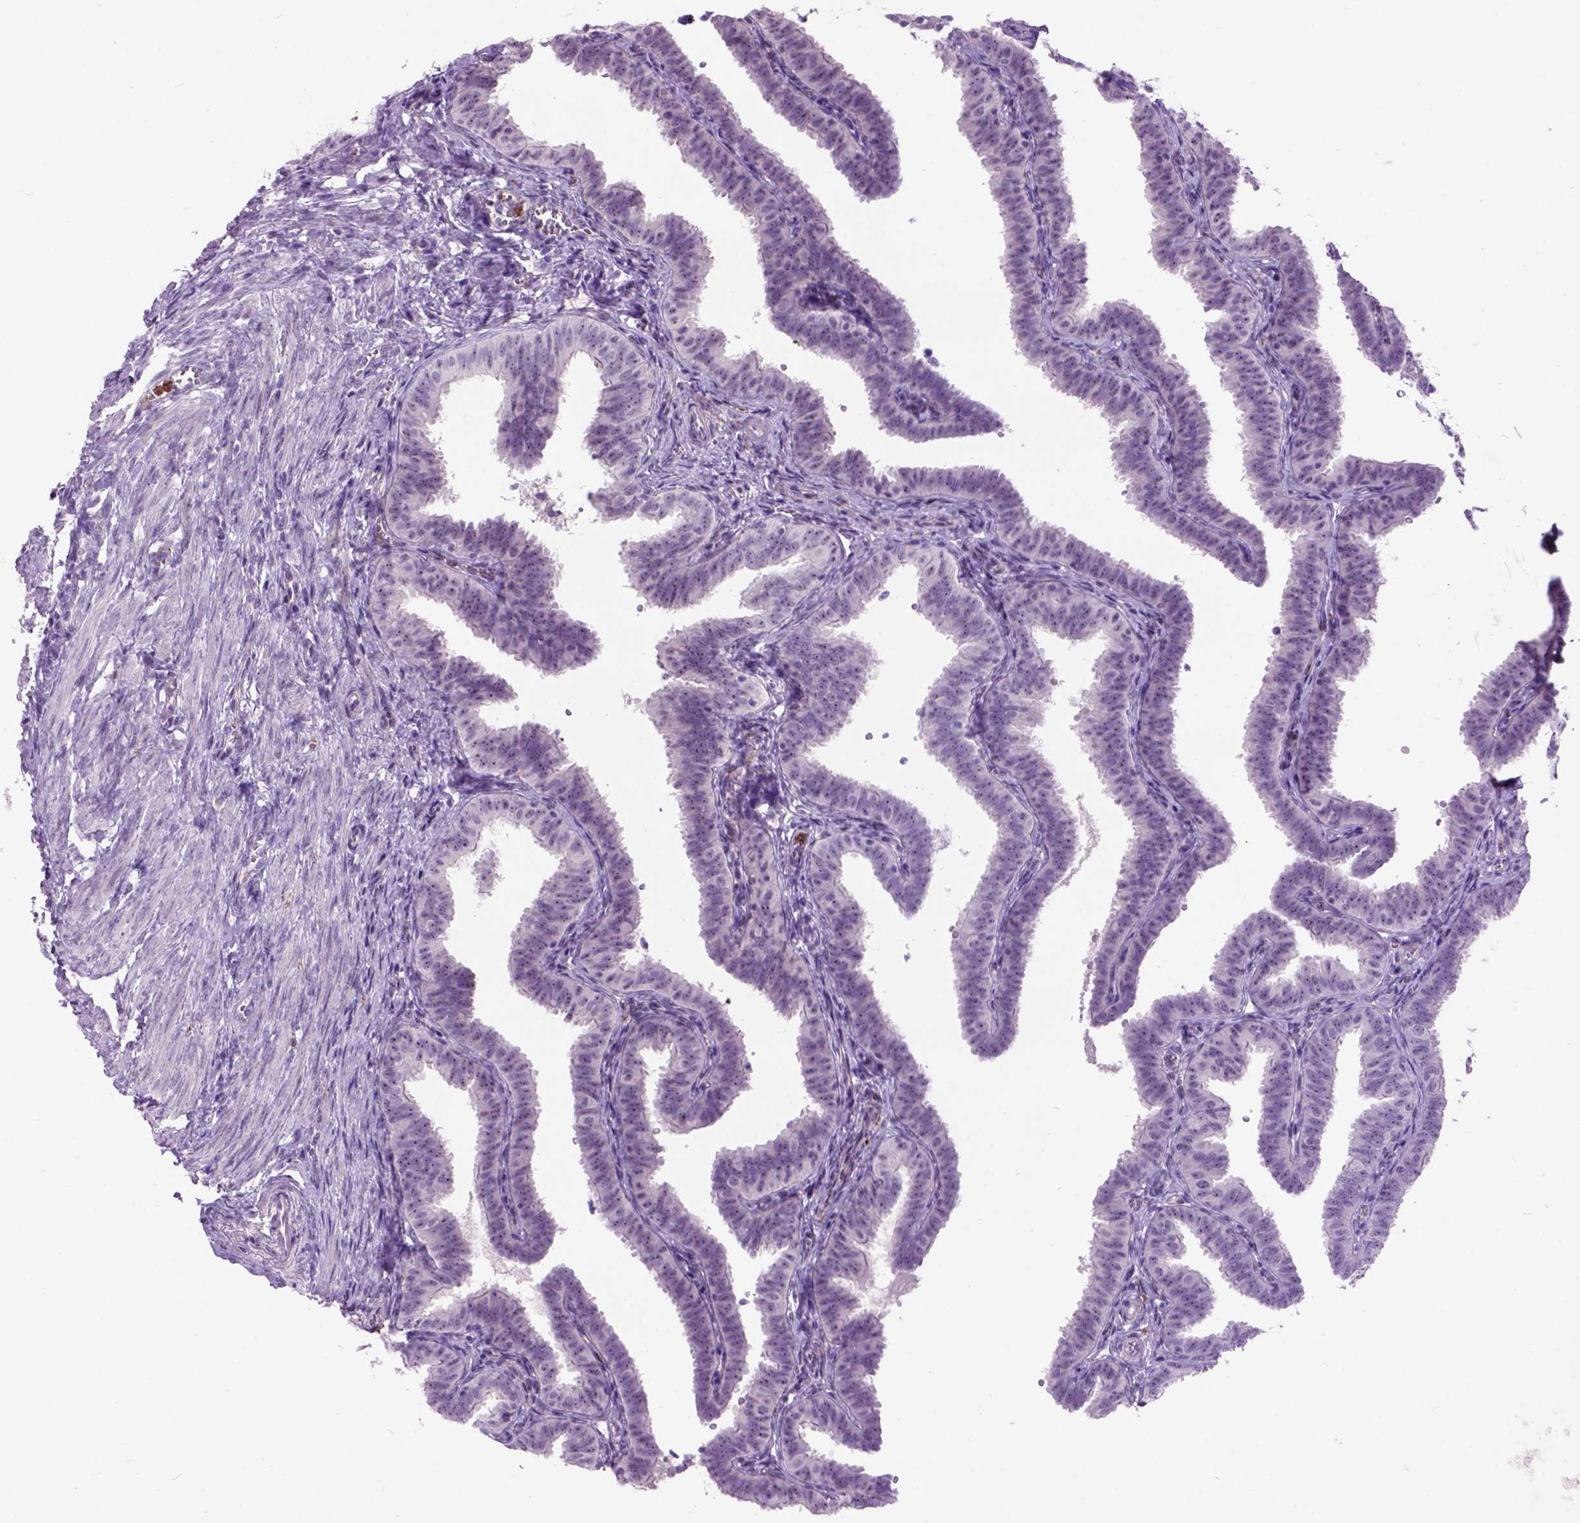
{"staining": {"intensity": "negative", "quantity": "none", "location": "none"}, "tissue": "fallopian tube", "cell_type": "Glandular cells", "image_type": "normal", "snomed": [{"axis": "morphology", "description": "Normal tissue, NOS"}, {"axis": "topography", "description": "Fallopian tube"}], "caption": "A photomicrograph of fallopian tube stained for a protein exhibits no brown staining in glandular cells.", "gene": "MAPT", "patient": {"sex": "female", "age": 25}}